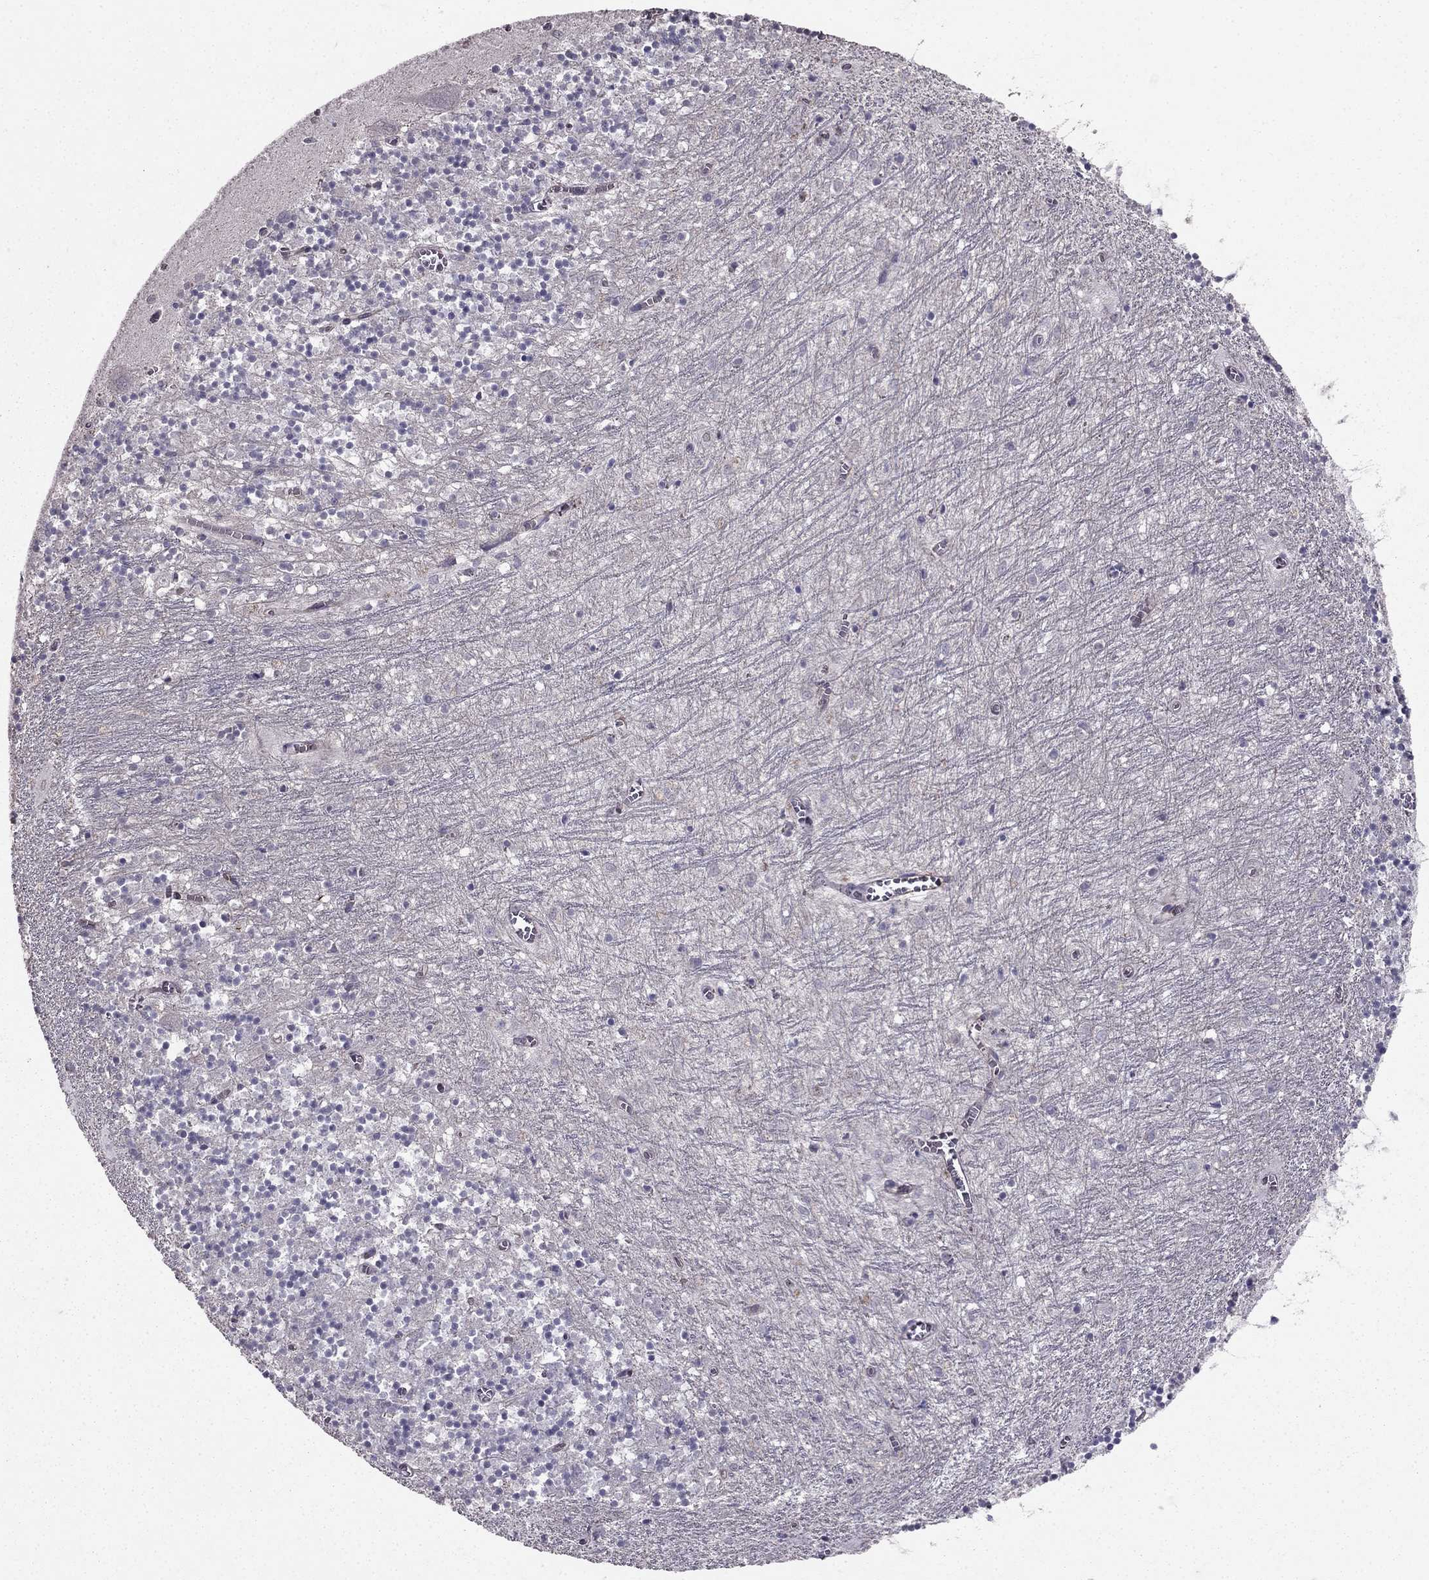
{"staining": {"intensity": "negative", "quantity": "none", "location": "none"}, "tissue": "cerebellum", "cell_type": "Cells in granular layer", "image_type": "normal", "snomed": [{"axis": "morphology", "description": "Normal tissue, NOS"}, {"axis": "topography", "description": "Cerebellum"}], "caption": "High magnification brightfield microscopy of benign cerebellum stained with DAB (3,3'-diaminobenzidine) (brown) and counterstained with hematoxylin (blue): cells in granular layer show no significant staining.", "gene": "RASIP1", "patient": {"sex": "female", "age": 64}}